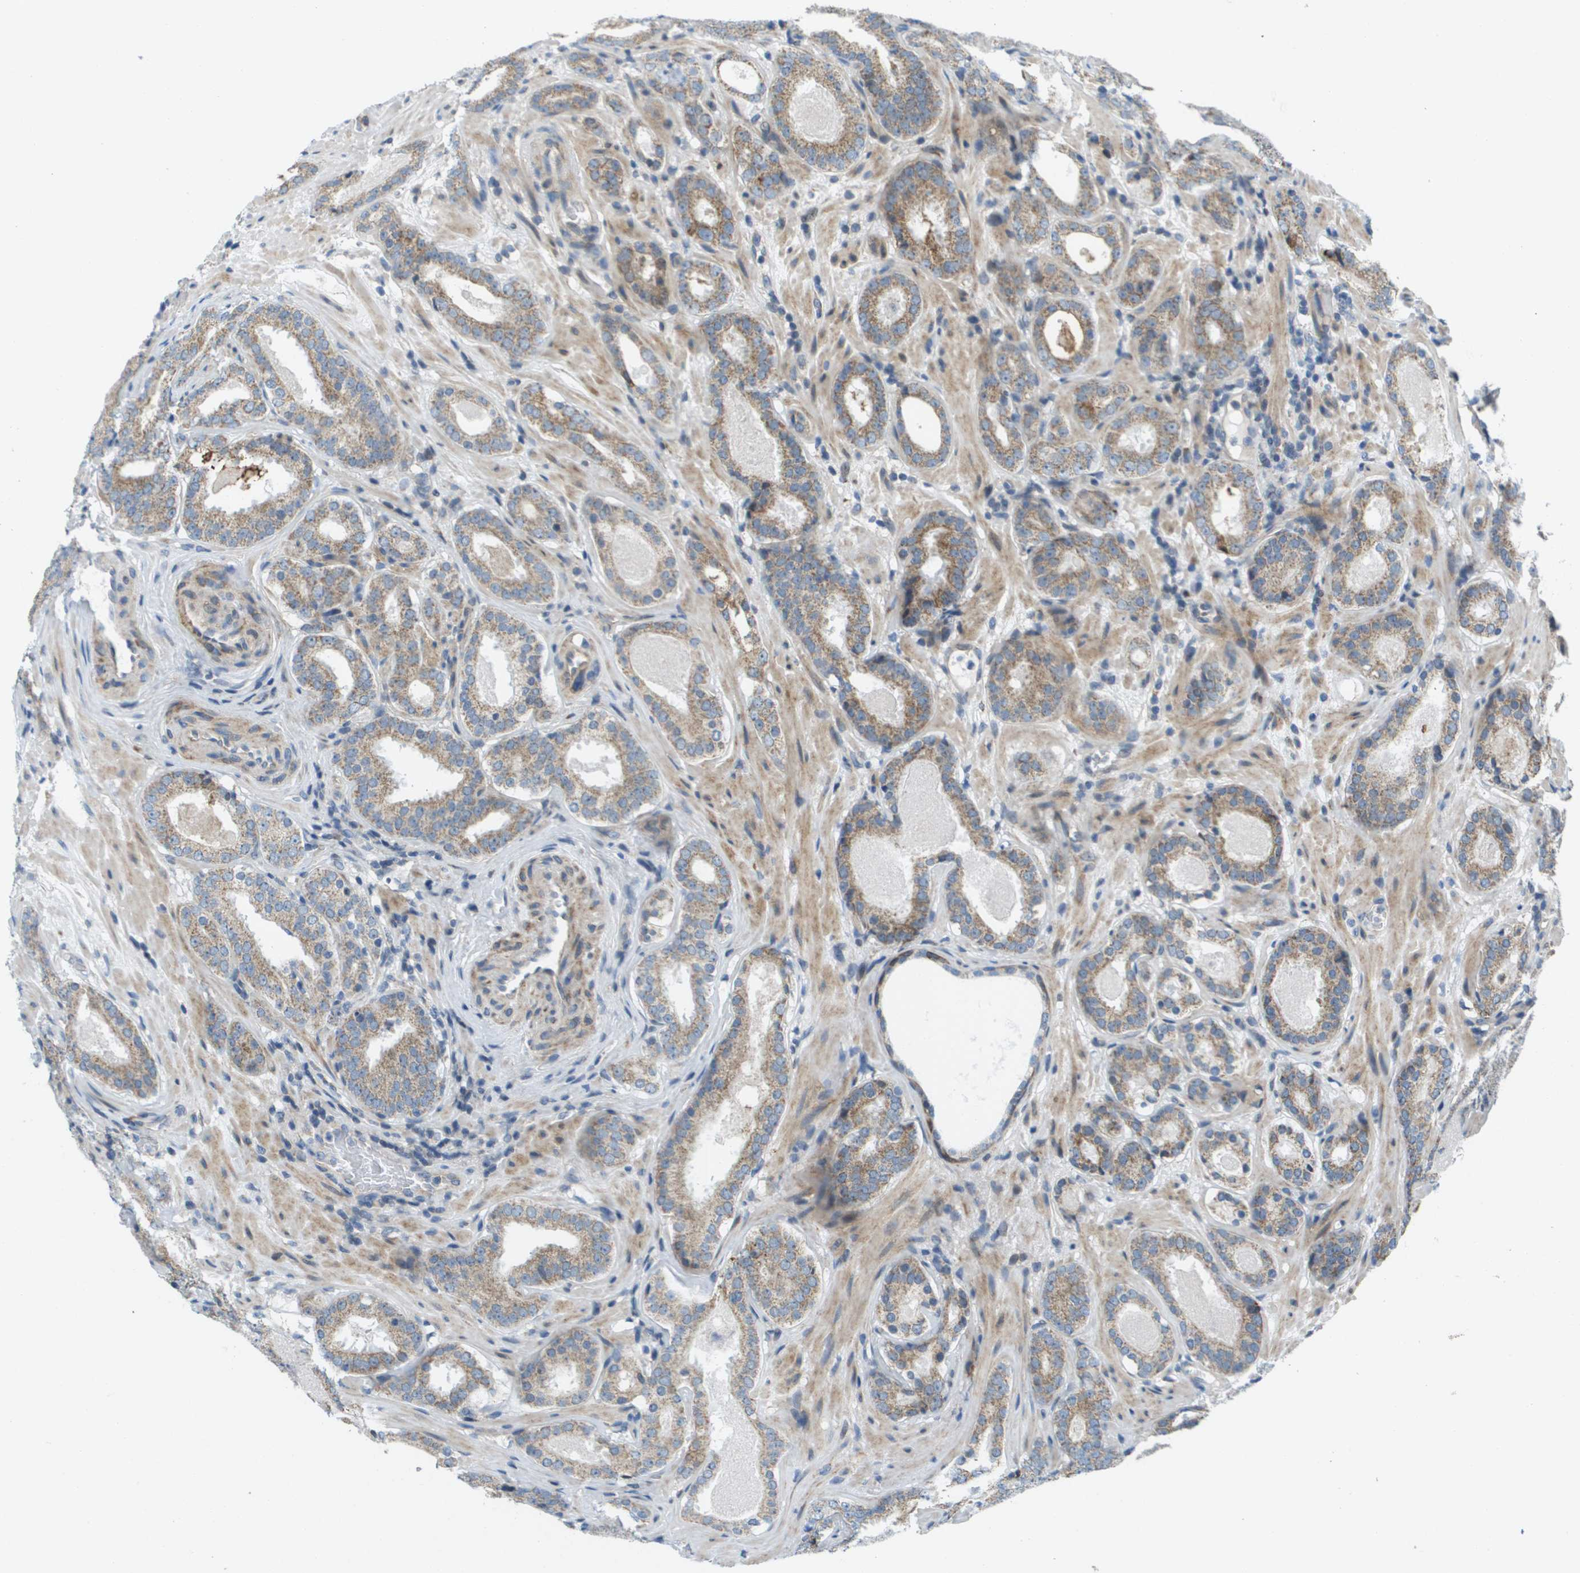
{"staining": {"intensity": "weak", "quantity": ">75%", "location": "cytoplasmic/membranous"}, "tissue": "prostate cancer", "cell_type": "Tumor cells", "image_type": "cancer", "snomed": [{"axis": "morphology", "description": "Adenocarcinoma, Low grade"}, {"axis": "topography", "description": "Prostate"}], "caption": "This is an image of immunohistochemistry staining of adenocarcinoma (low-grade) (prostate), which shows weak positivity in the cytoplasmic/membranous of tumor cells.", "gene": "KRT23", "patient": {"sex": "male", "age": 69}}